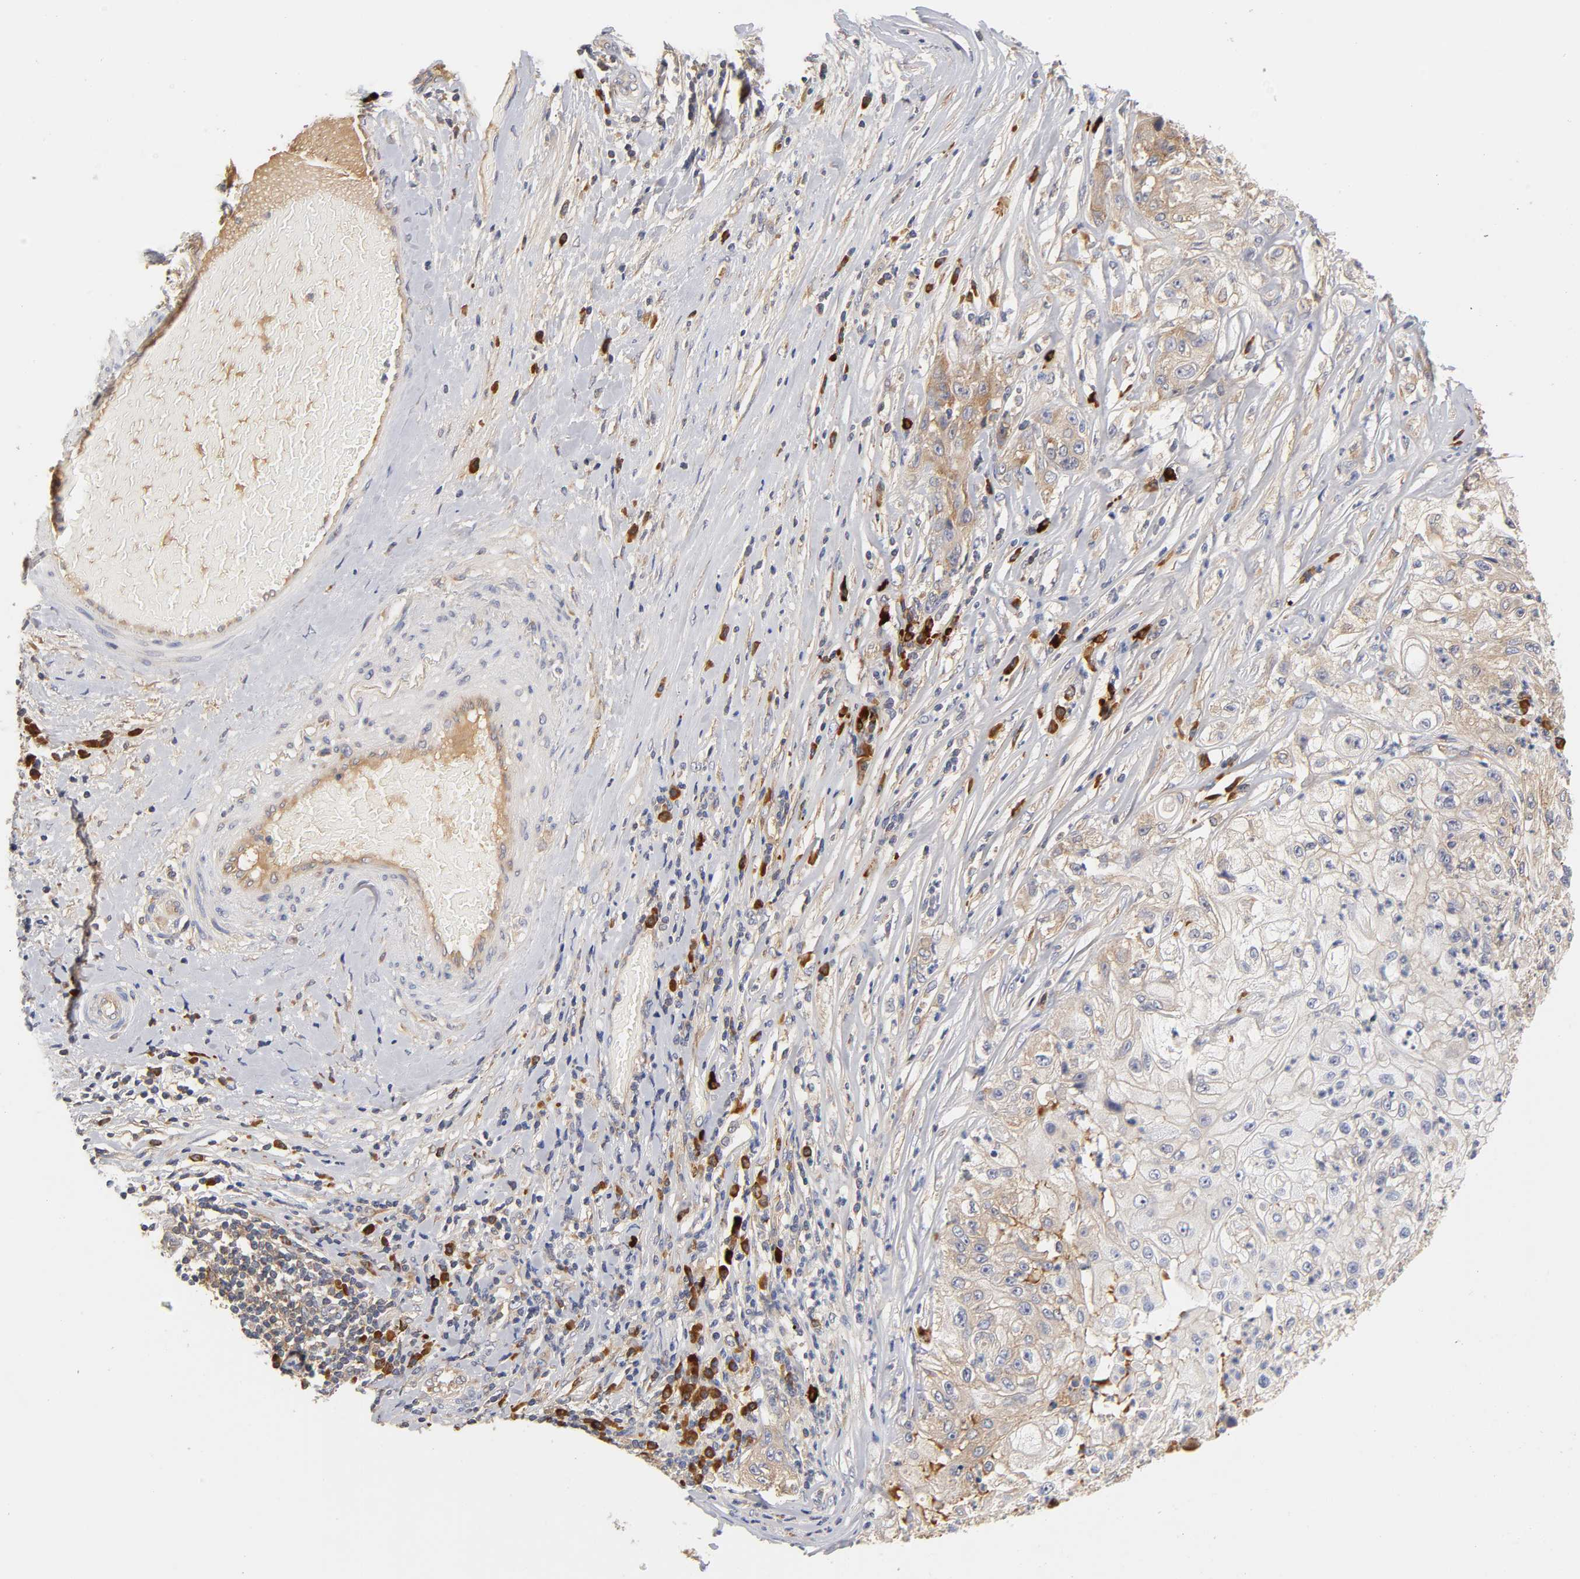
{"staining": {"intensity": "weak", "quantity": "25%-75%", "location": "cytoplasmic/membranous"}, "tissue": "lung cancer", "cell_type": "Tumor cells", "image_type": "cancer", "snomed": [{"axis": "morphology", "description": "Inflammation, NOS"}, {"axis": "morphology", "description": "Squamous cell carcinoma, NOS"}, {"axis": "topography", "description": "Lymph node"}, {"axis": "topography", "description": "Soft tissue"}, {"axis": "topography", "description": "Lung"}], "caption": "Lung squamous cell carcinoma was stained to show a protein in brown. There is low levels of weak cytoplasmic/membranous positivity in about 25%-75% of tumor cells.", "gene": "RPS29", "patient": {"sex": "male", "age": 66}}